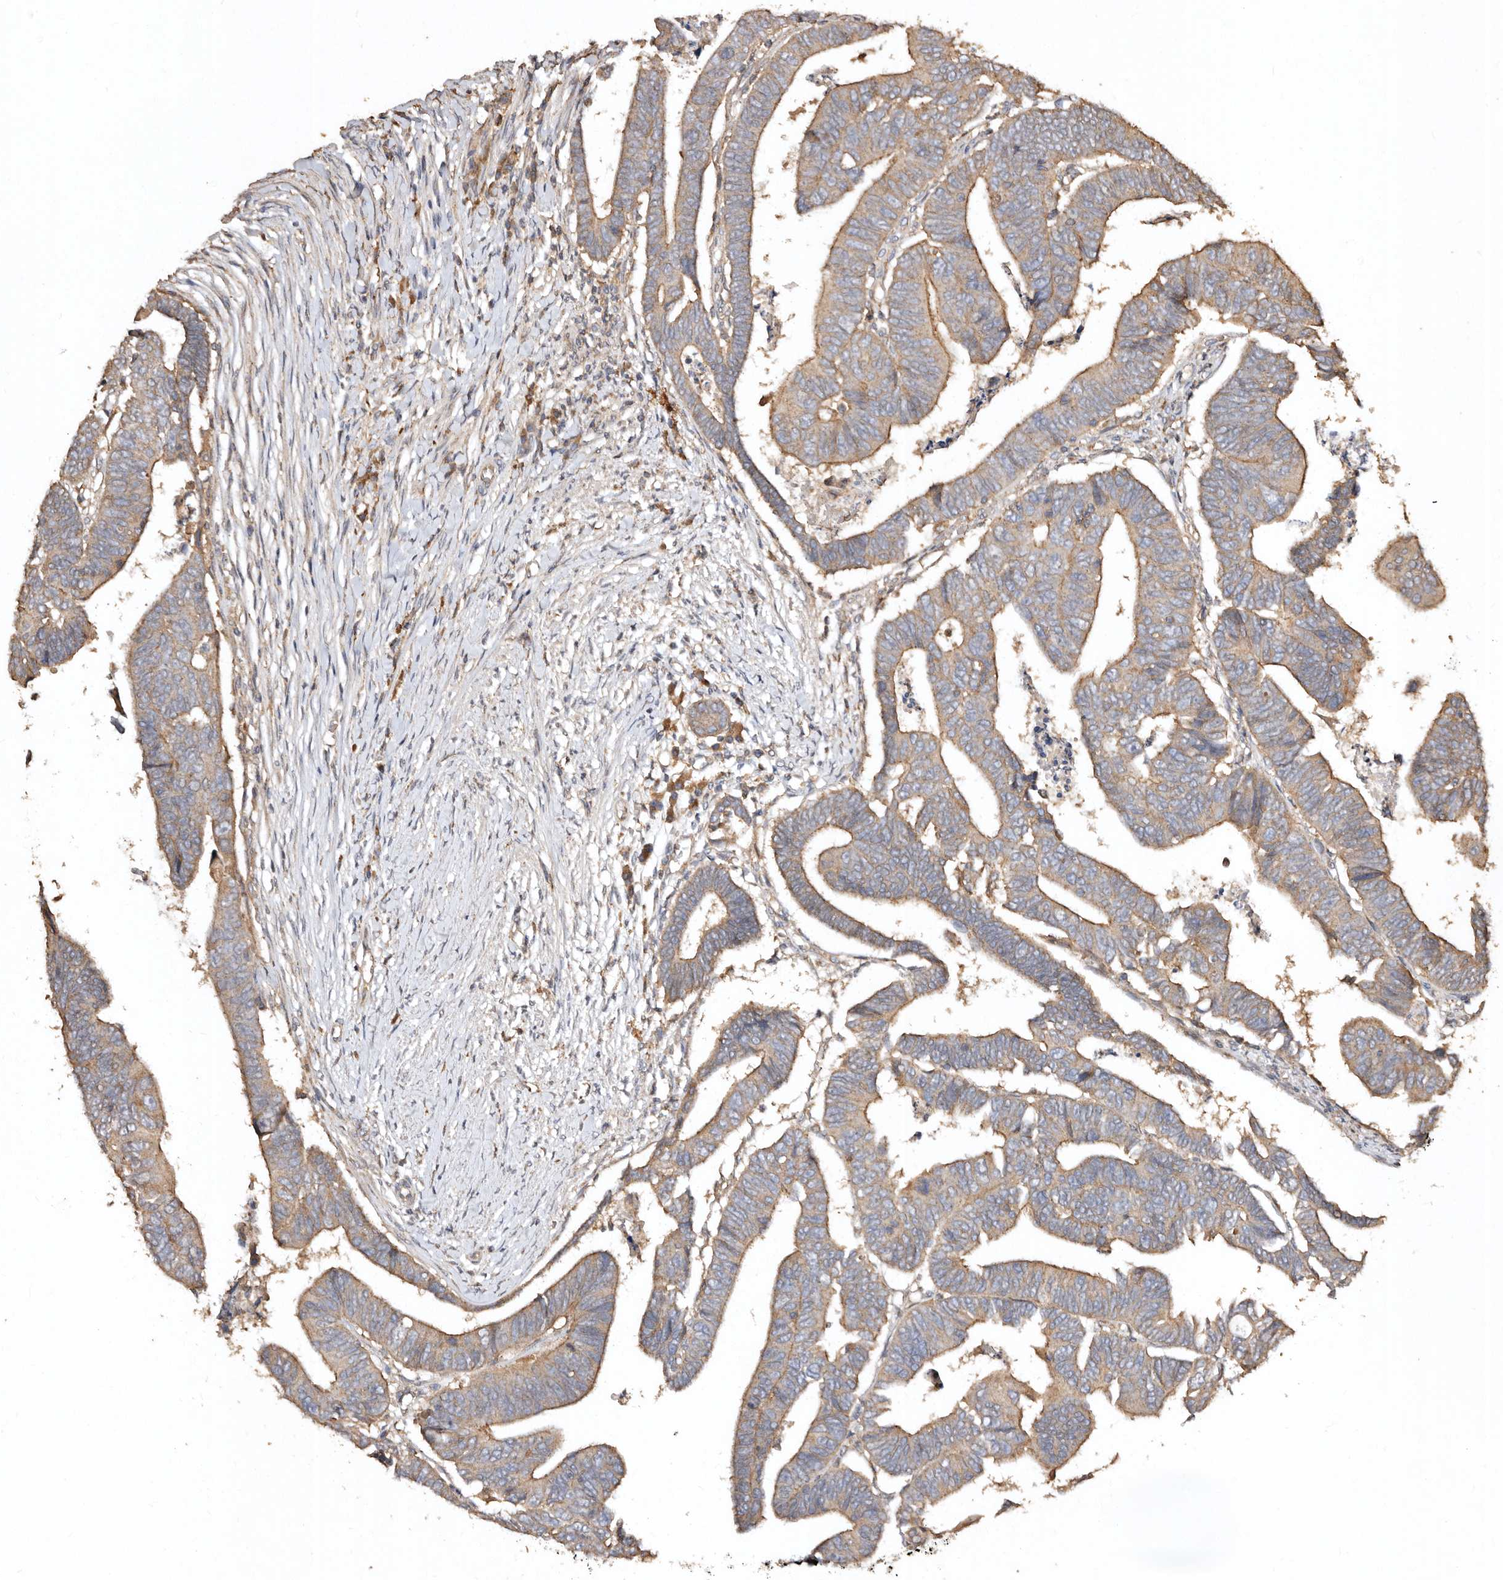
{"staining": {"intensity": "moderate", "quantity": ">75%", "location": "cytoplasmic/membranous"}, "tissue": "colorectal cancer", "cell_type": "Tumor cells", "image_type": "cancer", "snomed": [{"axis": "morphology", "description": "Adenocarcinoma, NOS"}, {"axis": "topography", "description": "Rectum"}], "caption": "Moderate cytoplasmic/membranous expression for a protein is identified in about >75% of tumor cells of adenocarcinoma (colorectal) using immunohistochemistry (IHC).", "gene": "FARS2", "patient": {"sex": "female", "age": 65}}